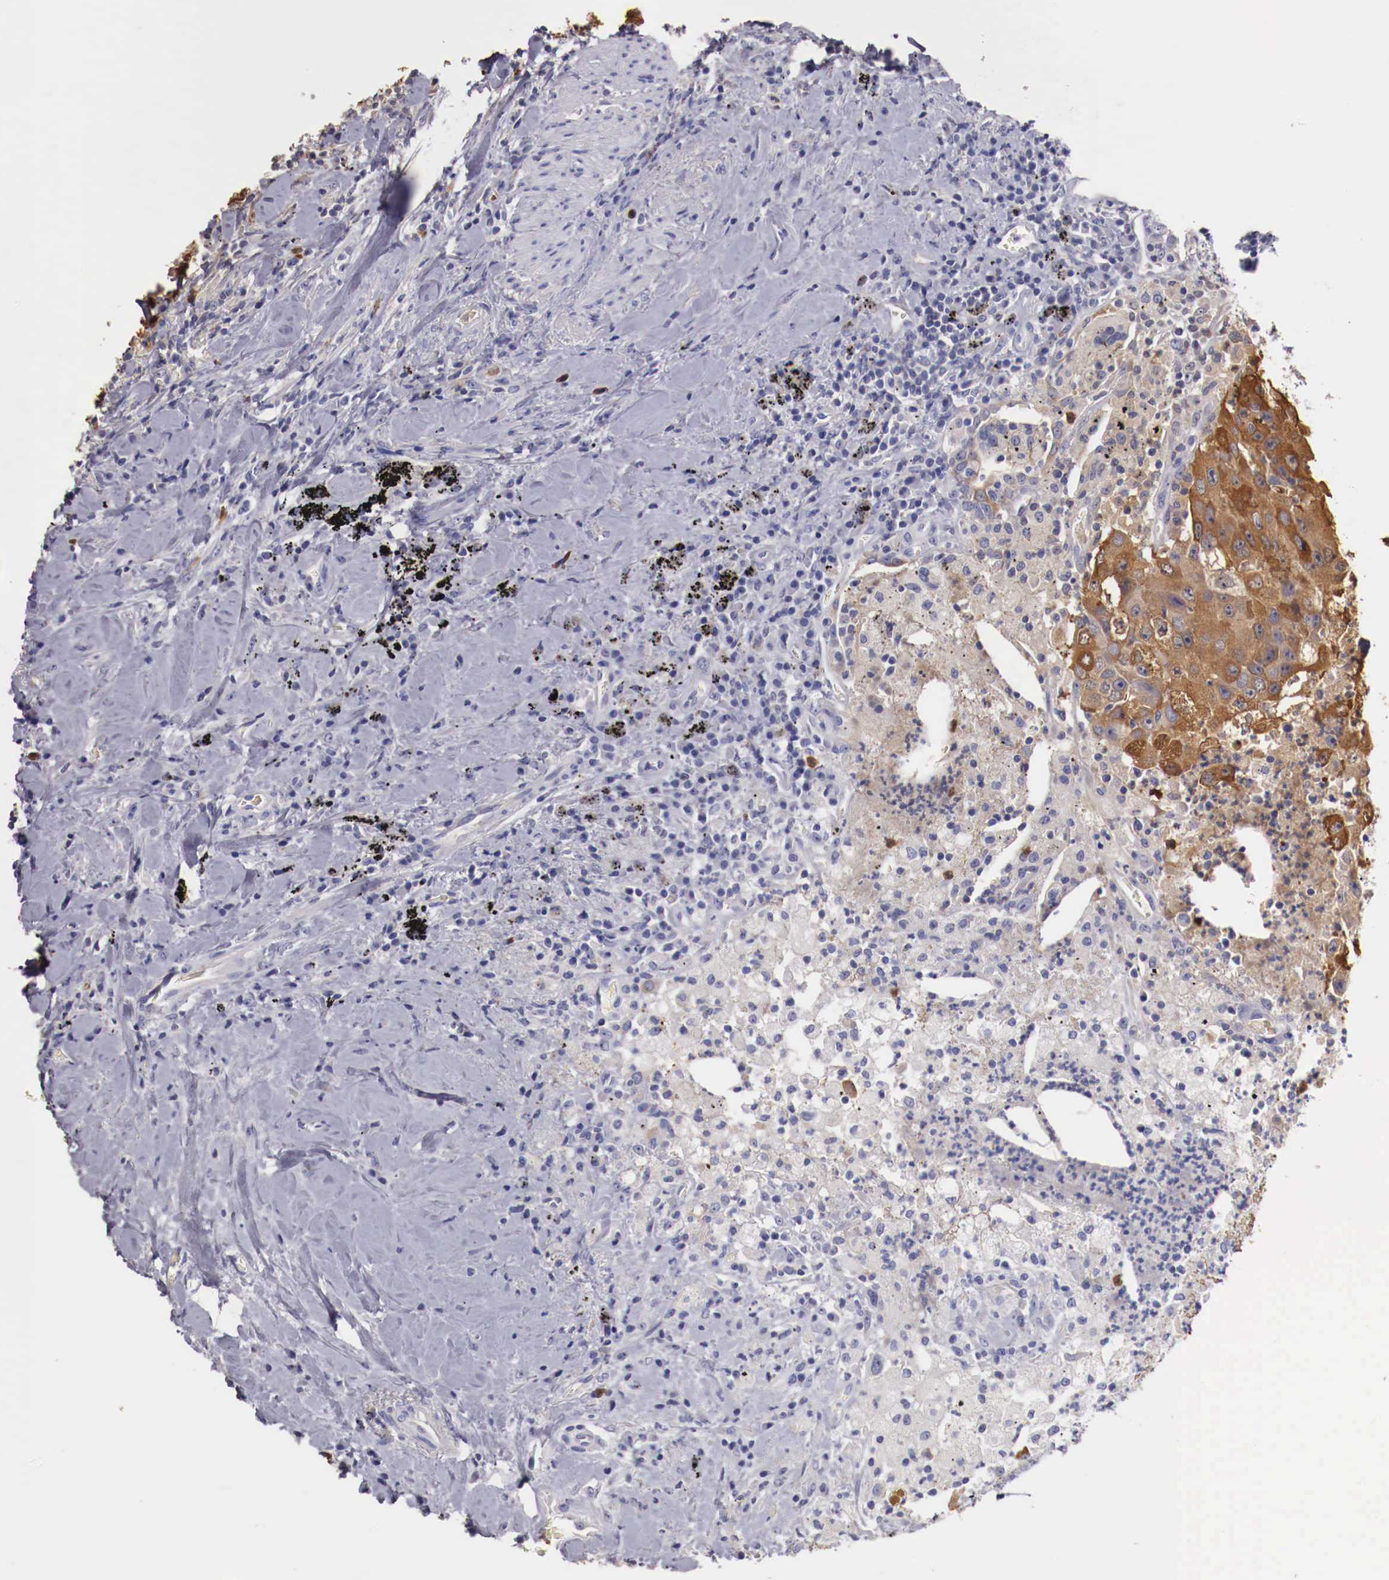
{"staining": {"intensity": "strong", "quantity": ">75%", "location": "cytoplasmic/membranous"}, "tissue": "lung cancer", "cell_type": "Tumor cells", "image_type": "cancer", "snomed": [{"axis": "morphology", "description": "Squamous cell carcinoma, NOS"}, {"axis": "topography", "description": "Lung"}], "caption": "Immunohistochemical staining of human lung cancer (squamous cell carcinoma) demonstrates strong cytoplasmic/membranous protein expression in about >75% of tumor cells.", "gene": "PITPNA", "patient": {"sex": "male", "age": 64}}